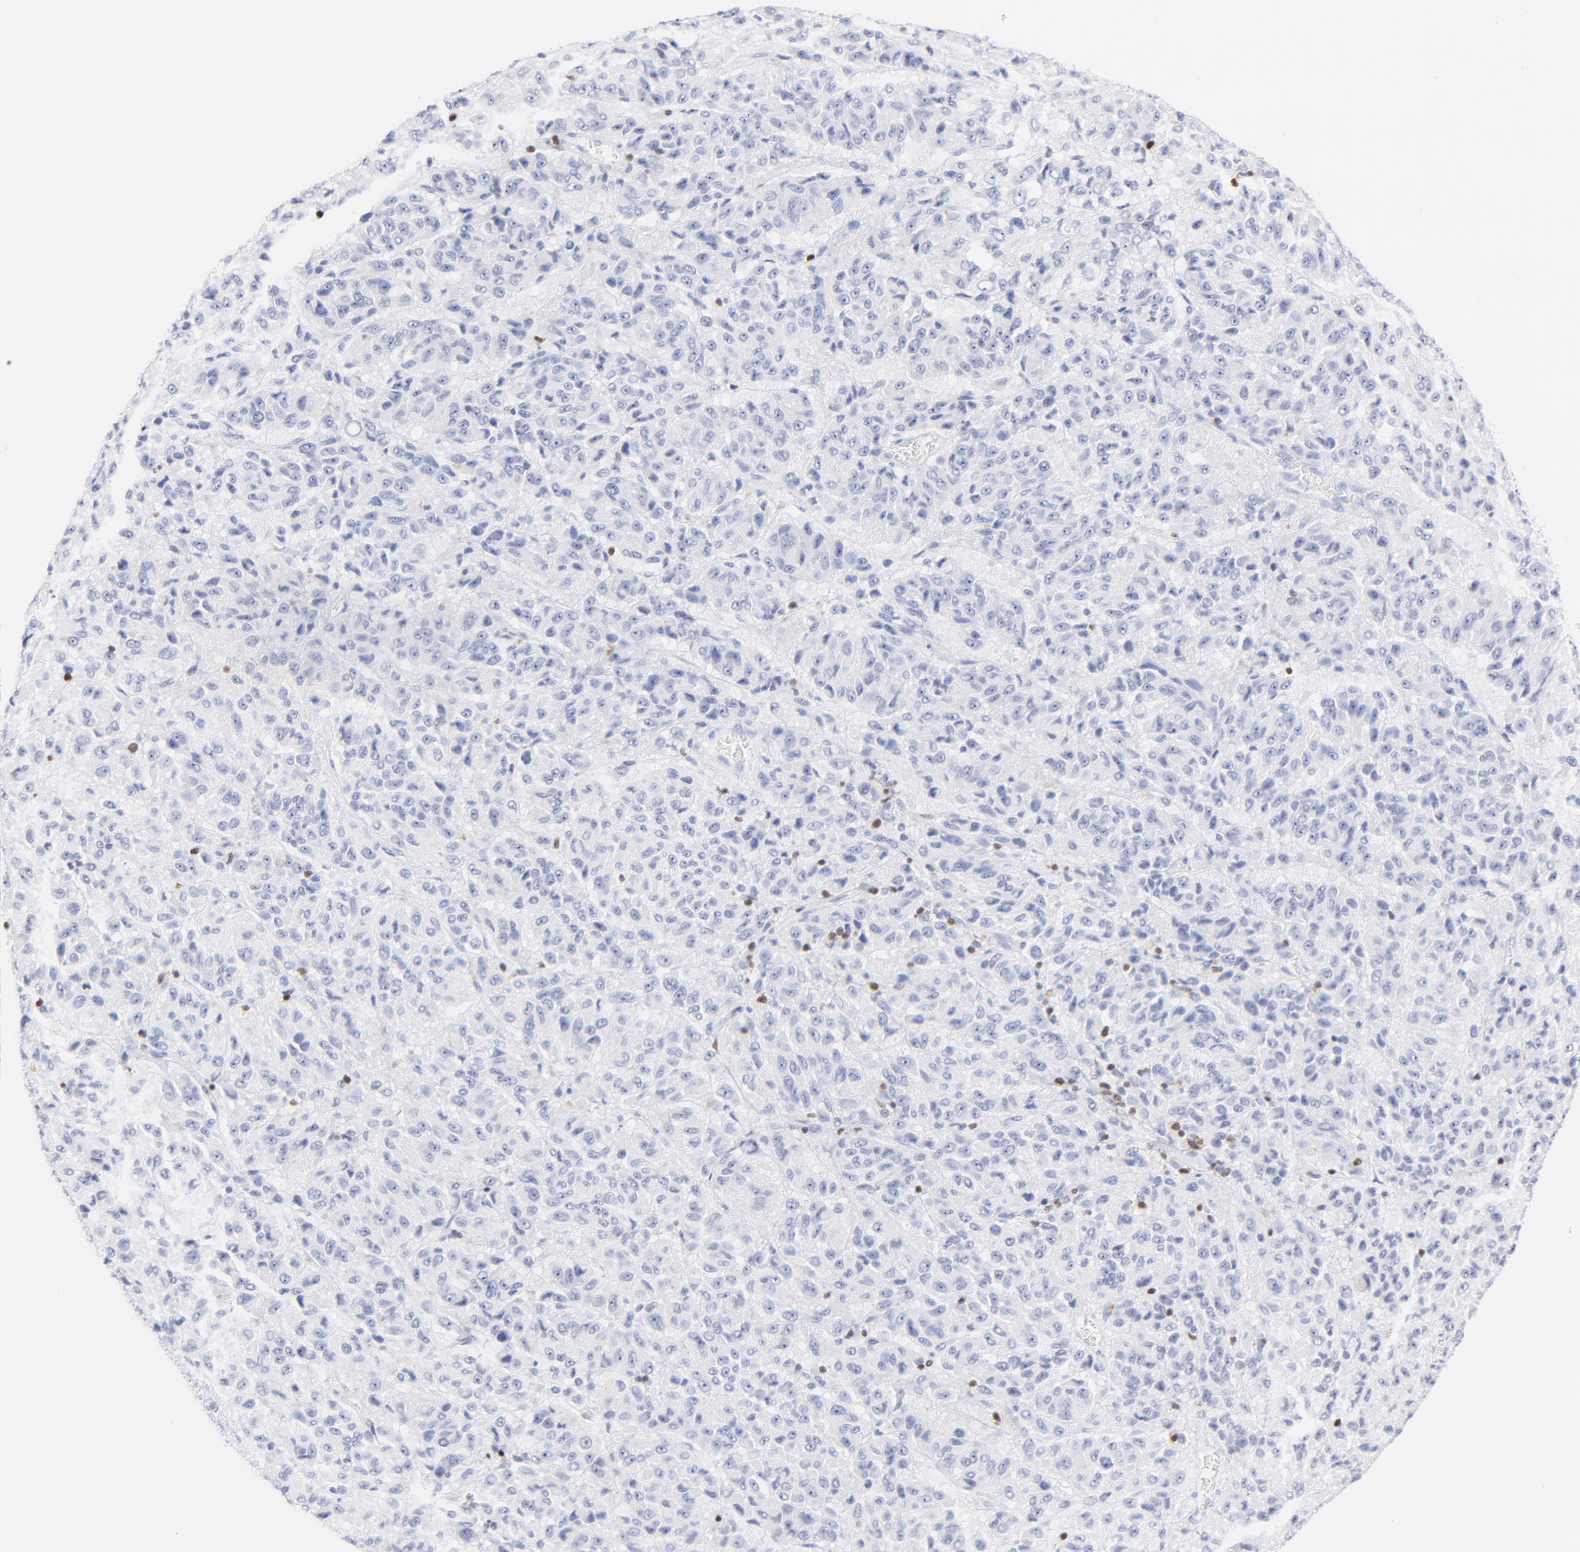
{"staining": {"intensity": "negative", "quantity": "none", "location": "none"}, "tissue": "melanoma", "cell_type": "Tumor cells", "image_type": "cancer", "snomed": [{"axis": "morphology", "description": "Malignant melanoma, Metastatic site"}, {"axis": "topography", "description": "Lung"}], "caption": "Melanoma was stained to show a protein in brown. There is no significant staining in tumor cells.", "gene": "ZAP70", "patient": {"sex": "male", "age": 64}}